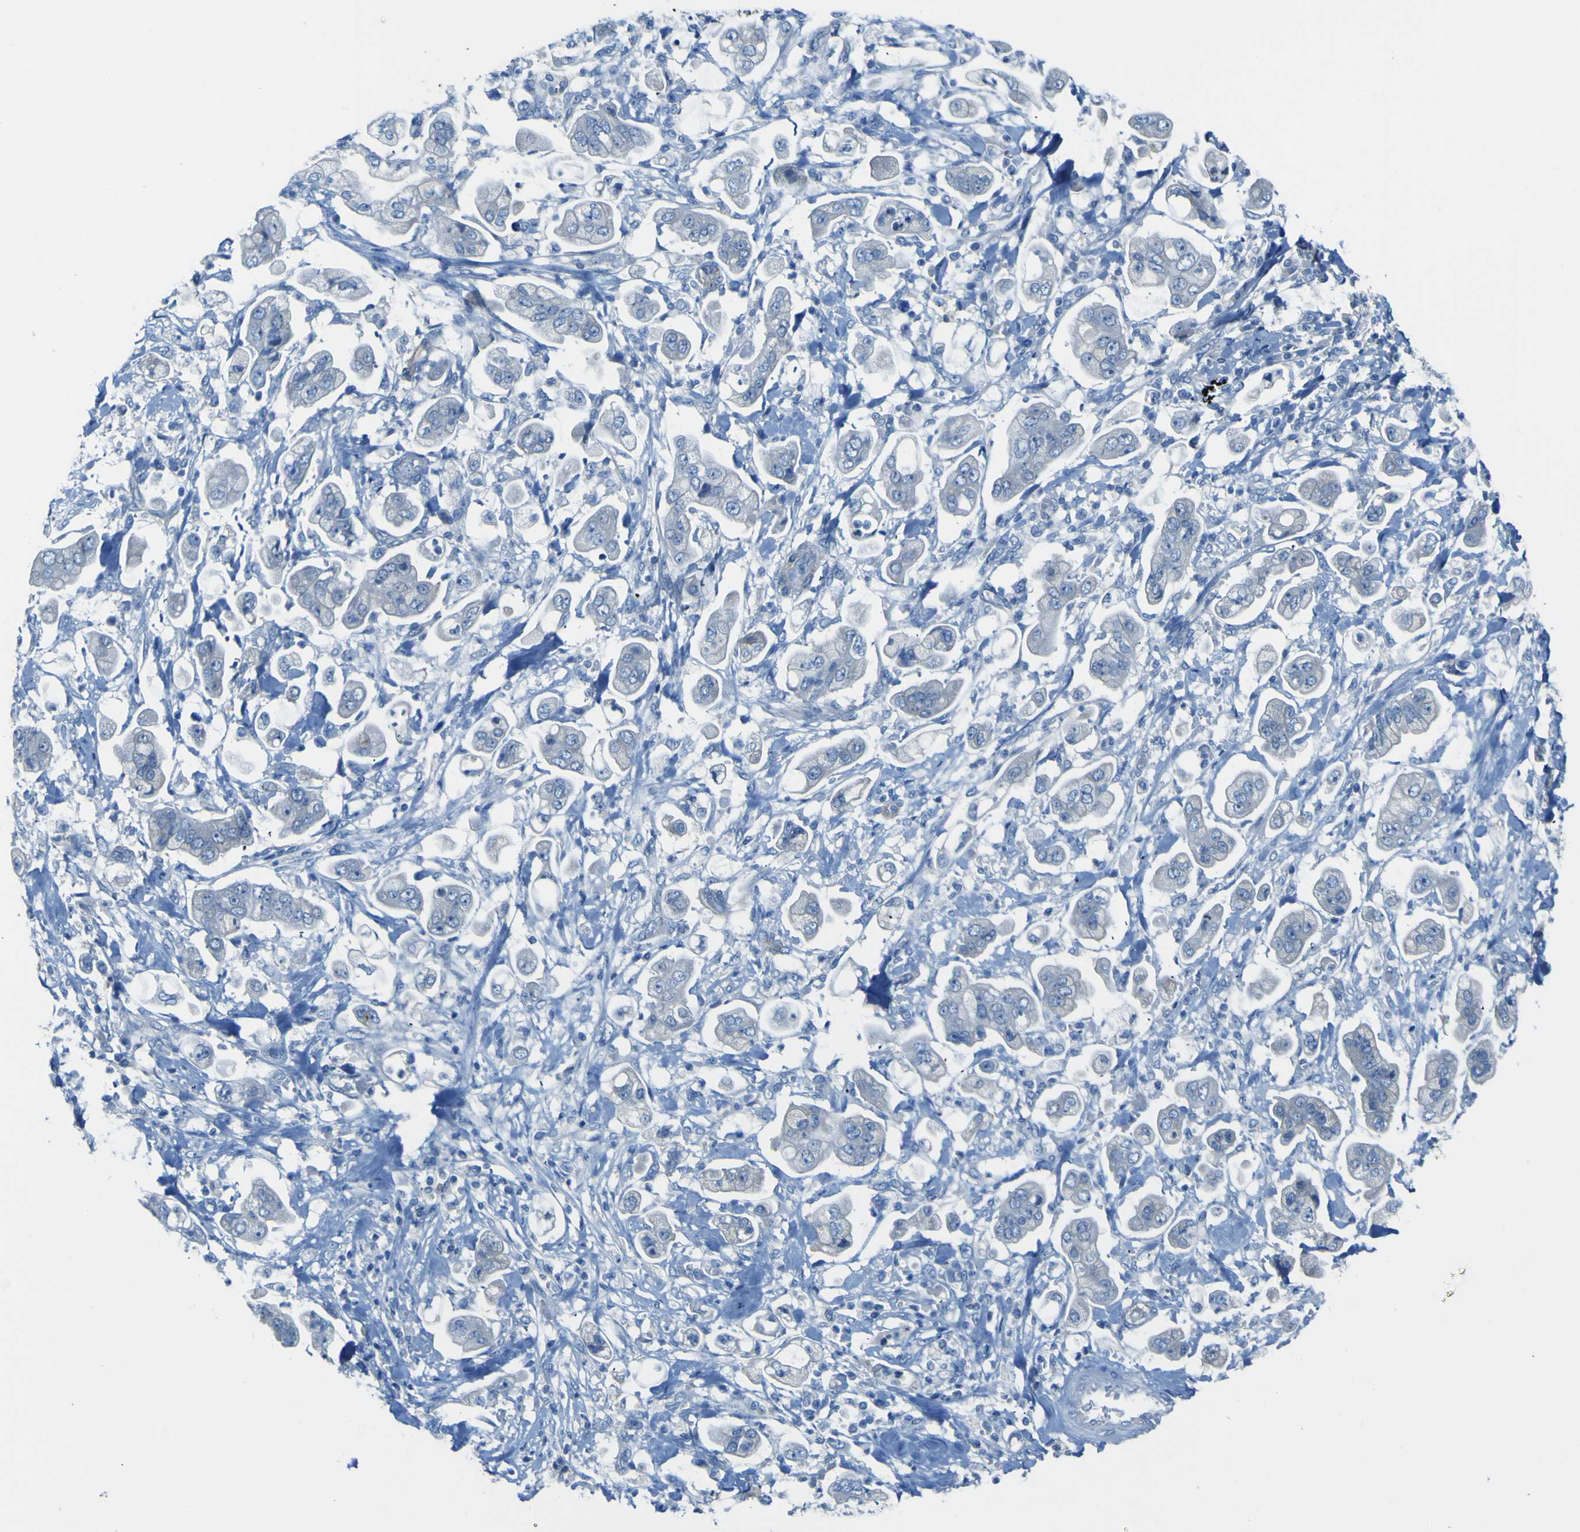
{"staining": {"intensity": "negative", "quantity": "none", "location": "none"}, "tissue": "stomach cancer", "cell_type": "Tumor cells", "image_type": "cancer", "snomed": [{"axis": "morphology", "description": "Adenocarcinoma, NOS"}, {"axis": "topography", "description": "Stomach"}], "caption": "A high-resolution image shows IHC staining of stomach cancer (adenocarcinoma), which demonstrates no significant staining in tumor cells.", "gene": "ADGRA2", "patient": {"sex": "male", "age": 62}}